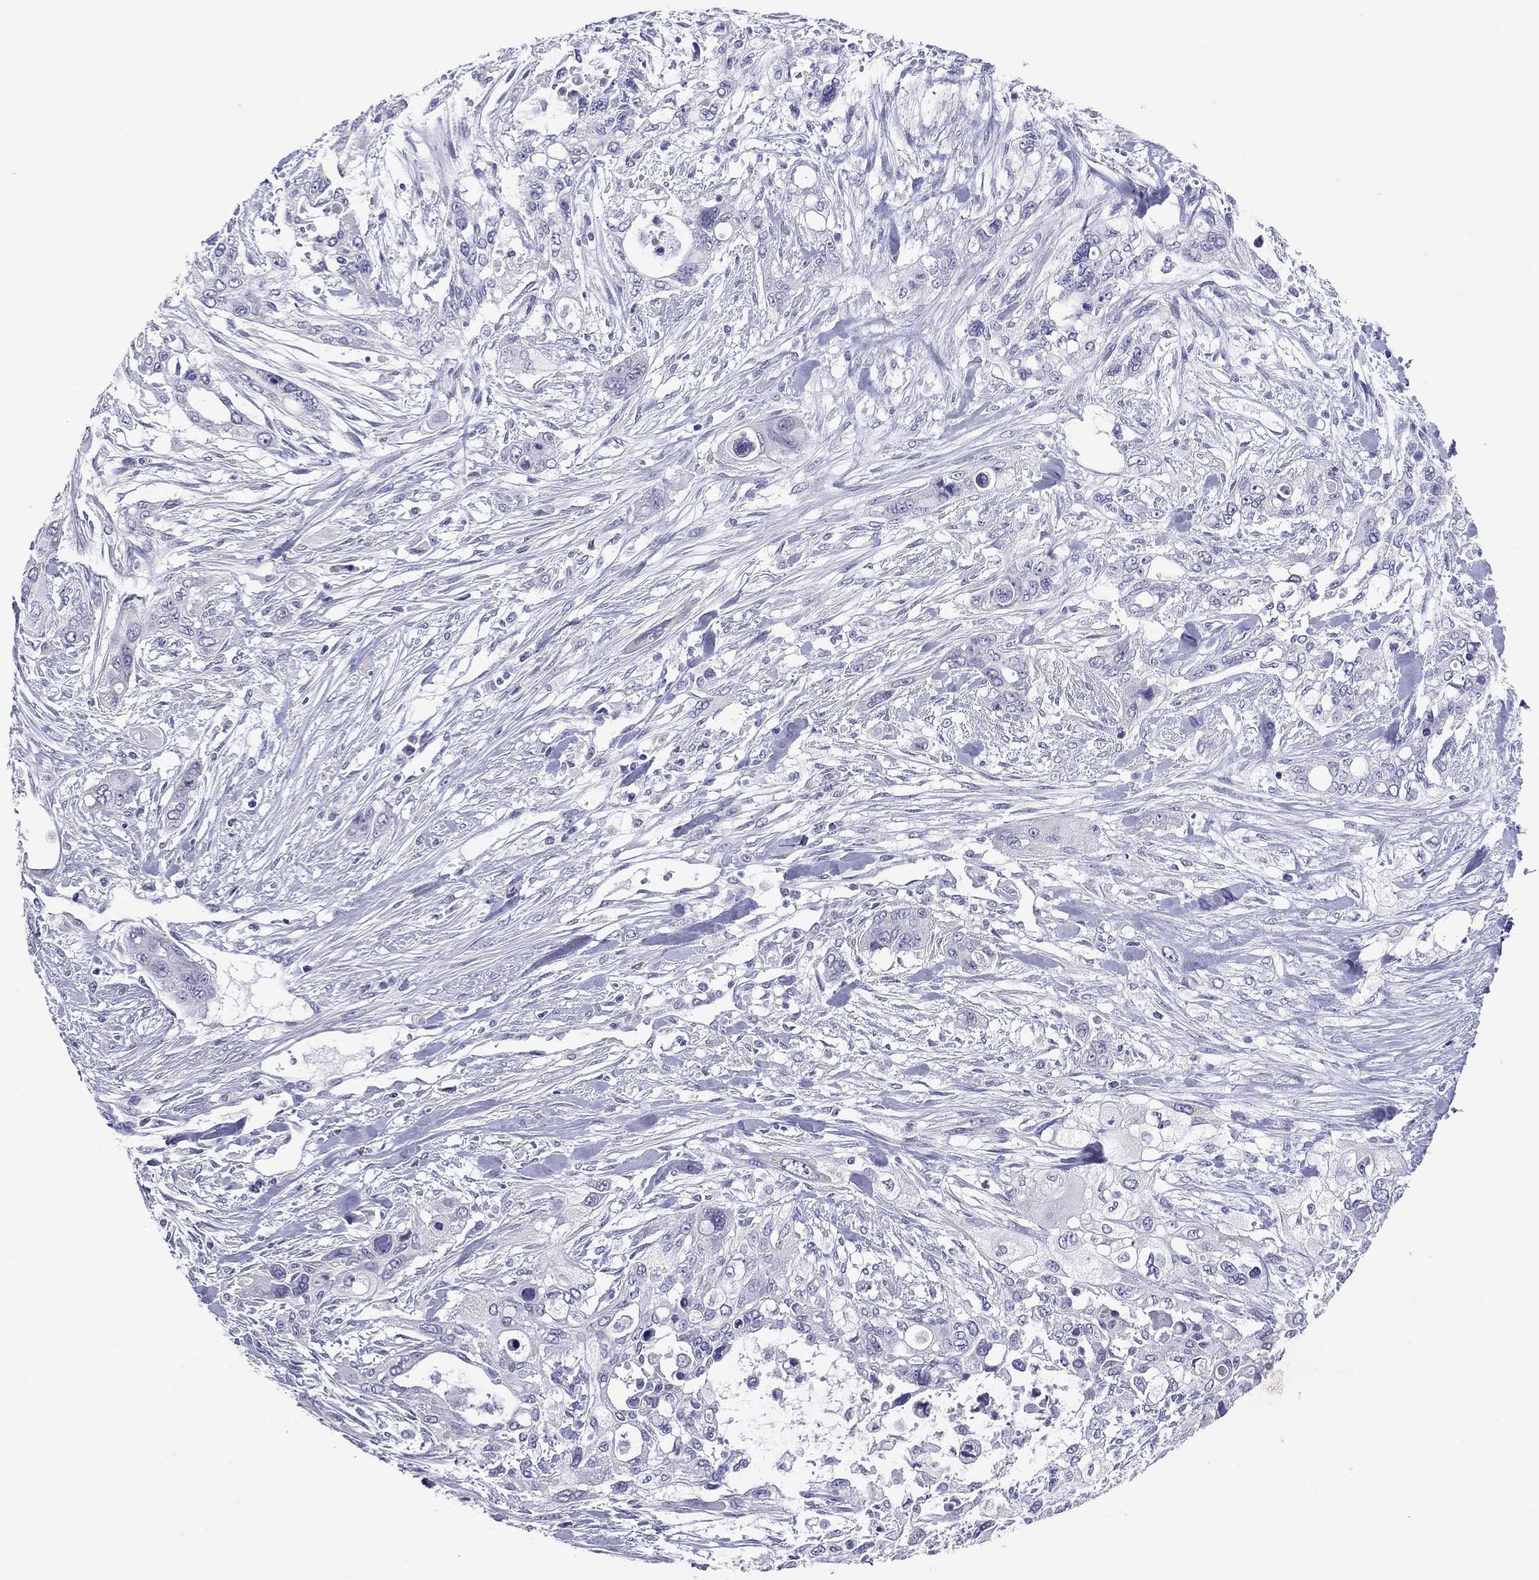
{"staining": {"intensity": "negative", "quantity": "none", "location": "none"}, "tissue": "pancreatic cancer", "cell_type": "Tumor cells", "image_type": "cancer", "snomed": [{"axis": "morphology", "description": "Adenocarcinoma, NOS"}, {"axis": "topography", "description": "Pancreas"}], "caption": "The histopathology image shows no significant staining in tumor cells of adenocarcinoma (pancreatic). (Brightfield microscopy of DAB (3,3'-diaminobenzidine) immunohistochemistry at high magnification).", "gene": "ARMC12", "patient": {"sex": "male", "age": 47}}